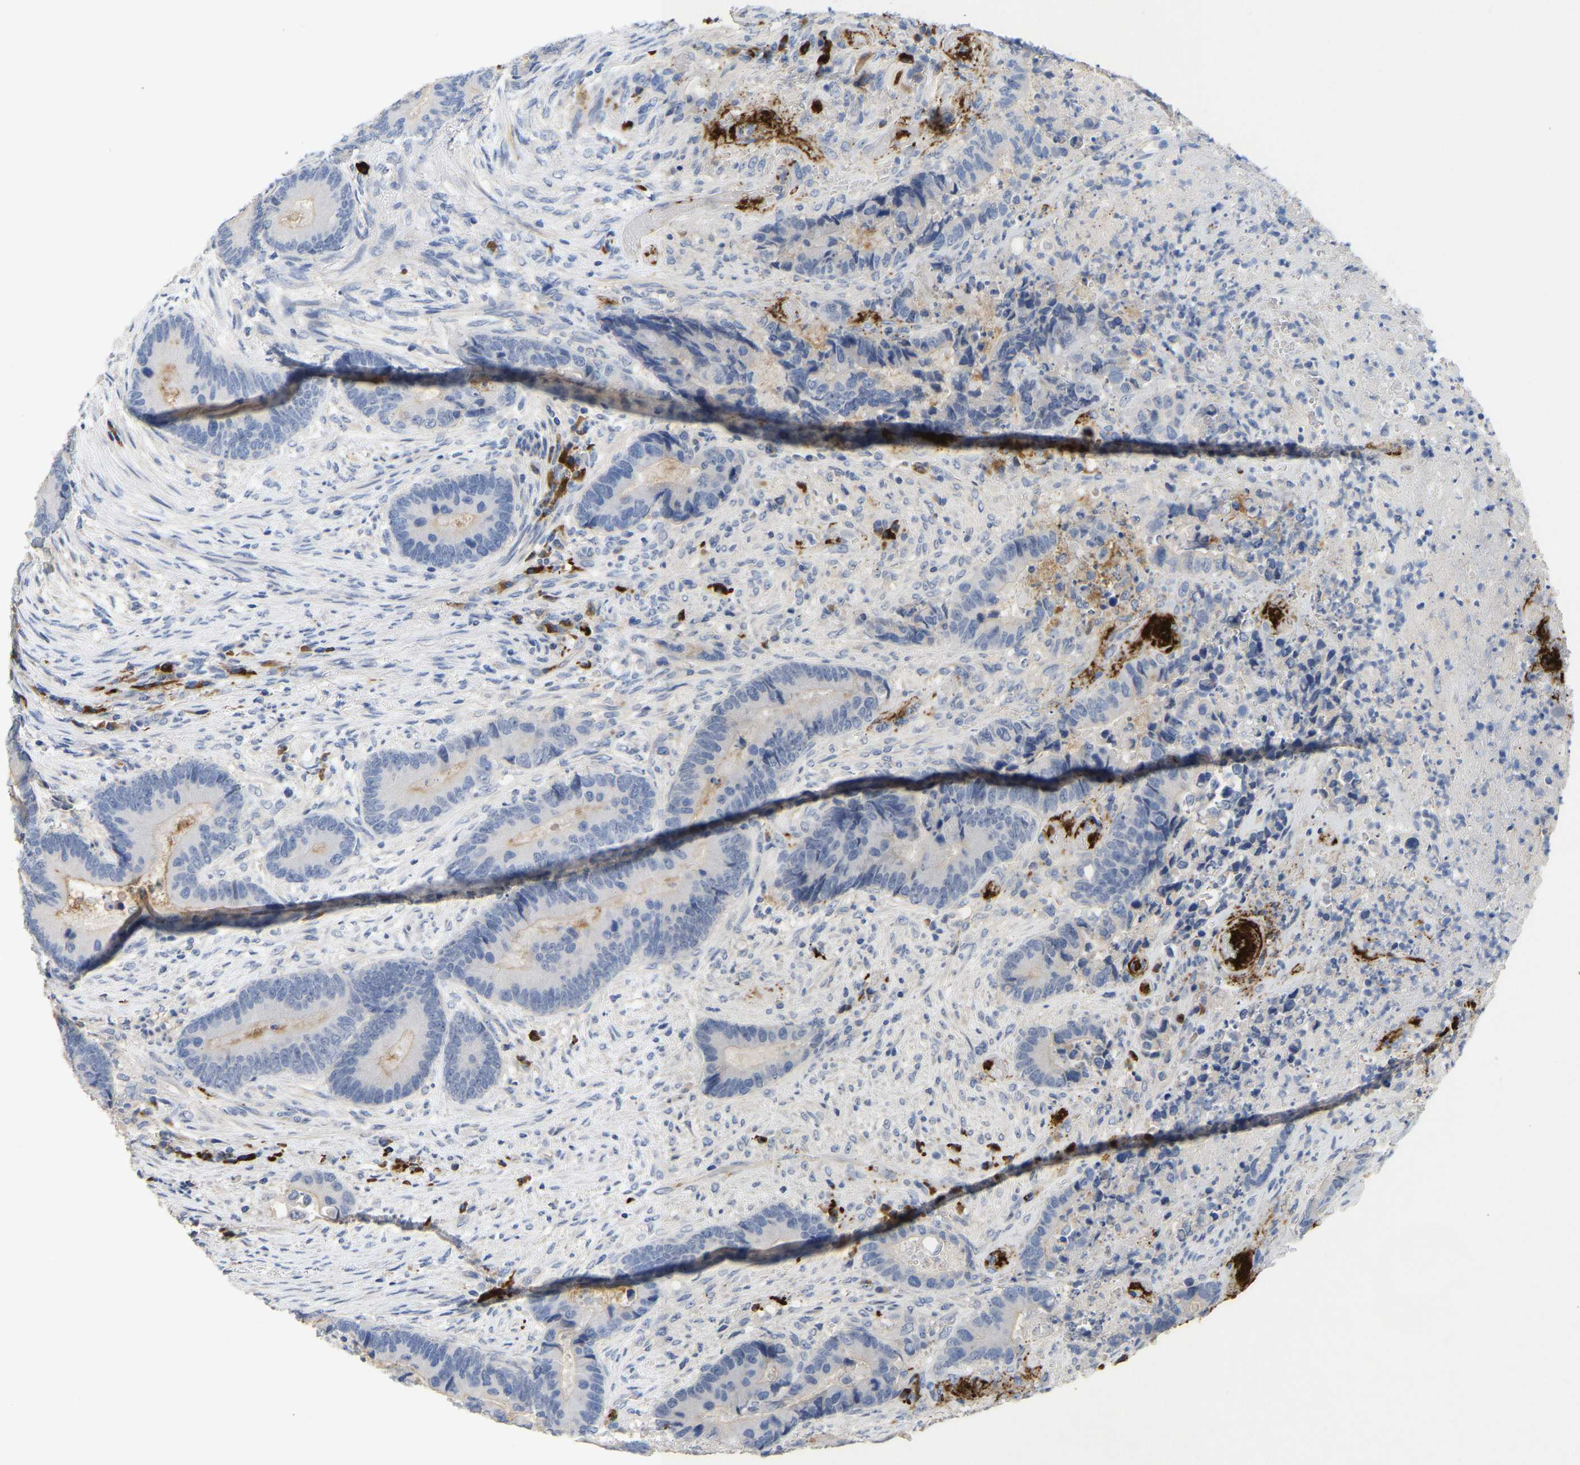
{"staining": {"intensity": "negative", "quantity": "none", "location": "none"}, "tissue": "colorectal cancer", "cell_type": "Tumor cells", "image_type": "cancer", "snomed": [{"axis": "morphology", "description": "Adenocarcinoma, NOS"}, {"axis": "topography", "description": "Rectum"}], "caption": "An immunohistochemistry histopathology image of adenocarcinoma (colorectal) is shown. There is no staining in tumor cells of adenocarcinoma (colorectal).", "gene": "FGF18", "patient": {"sex": "female", "age": 89}}